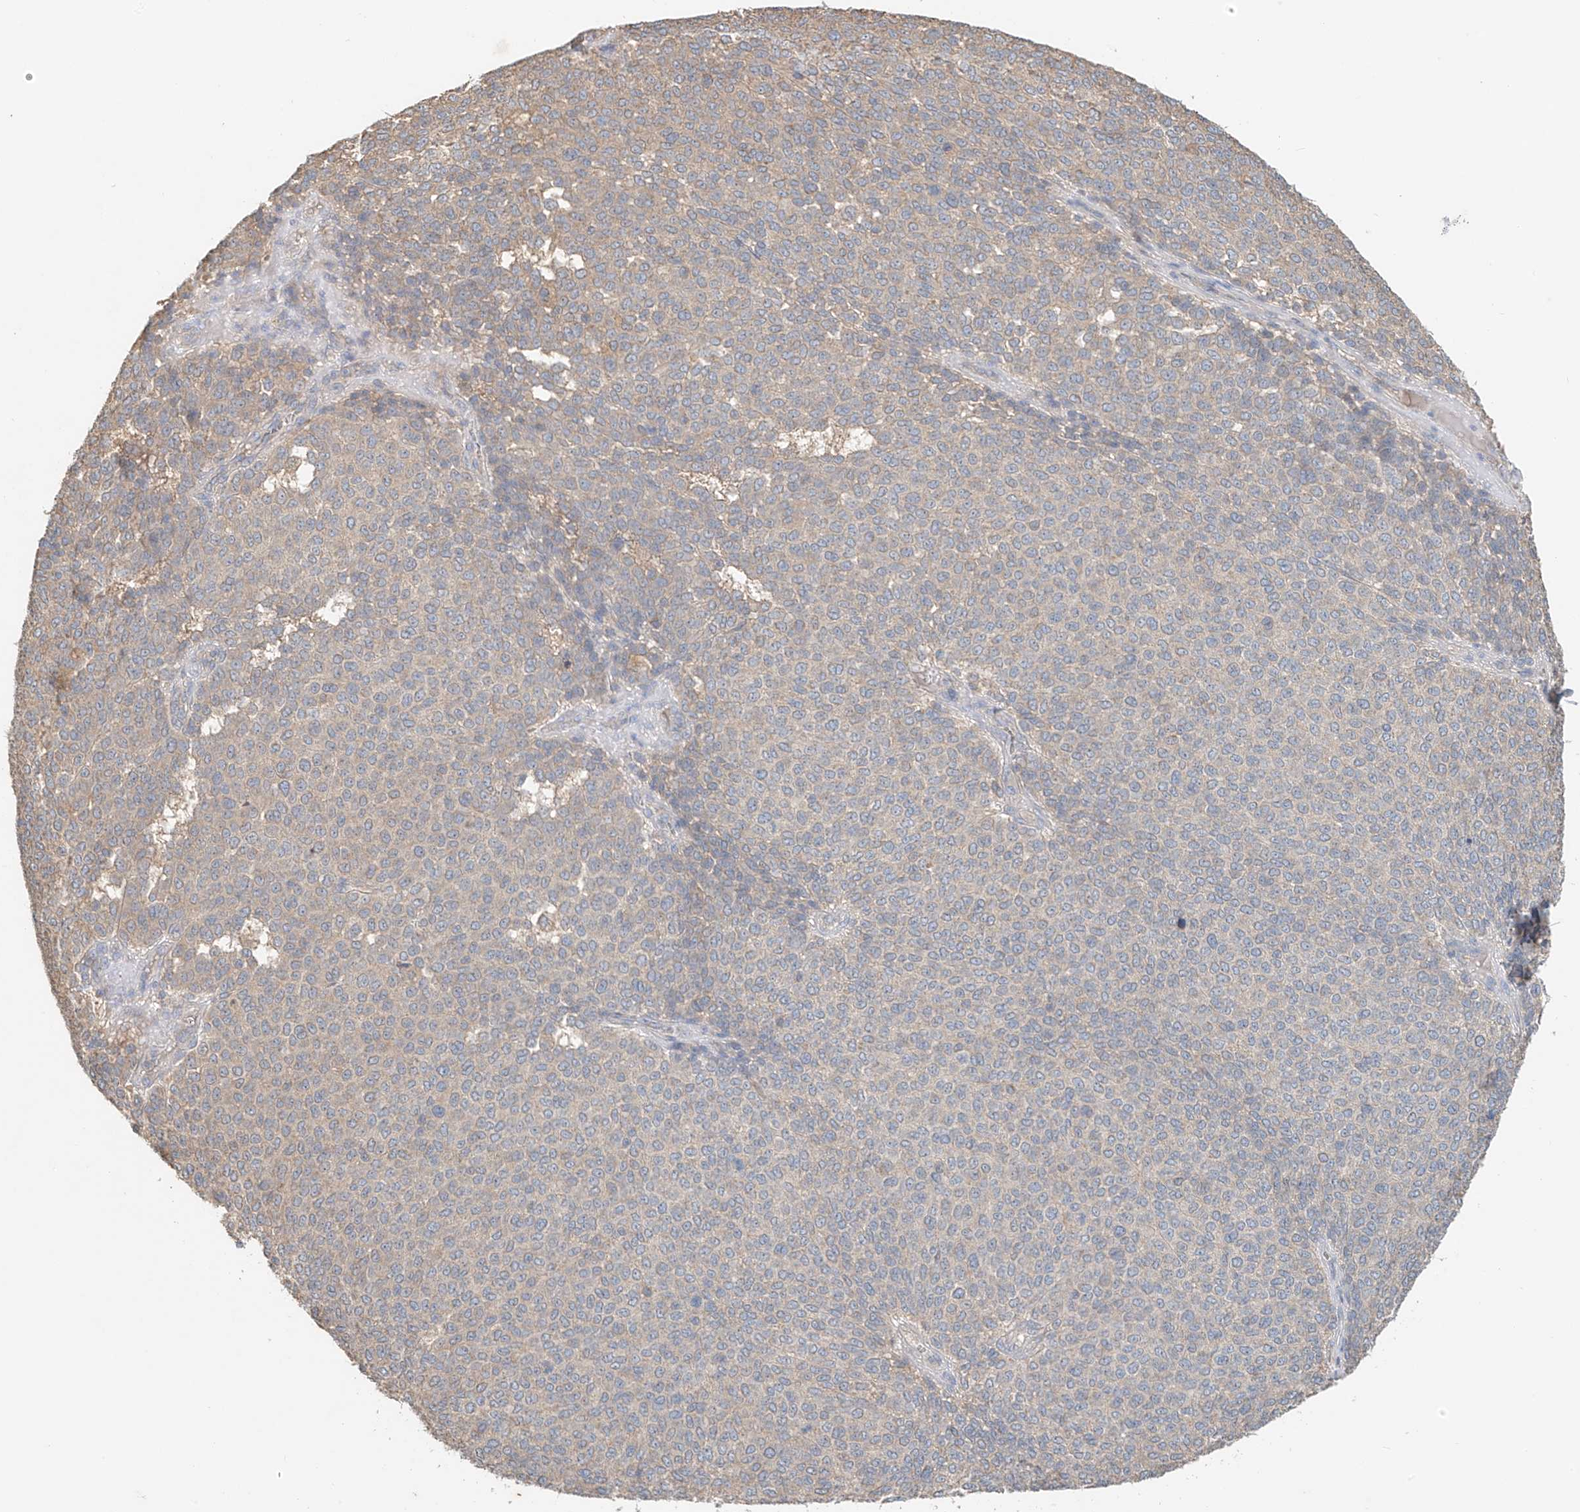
{"staining": {"intensity": "negative", "quantity": "none", "location": "none"}, "tissue": "melanoma", "cell_type": "Tumor cells", "image_type": "cancer", "snomed": [{"axis": "morphology", "description": "Malignant melanoma, NOS"}, {"axis": "topography", "description": "Skin"}], "caption": "Immunohistochemistry (IHC) of malignant melanoma exhibits no expression in tumor cells.", "gene": "GNB1L", "patient": {"sex": "male", "age": 49}}